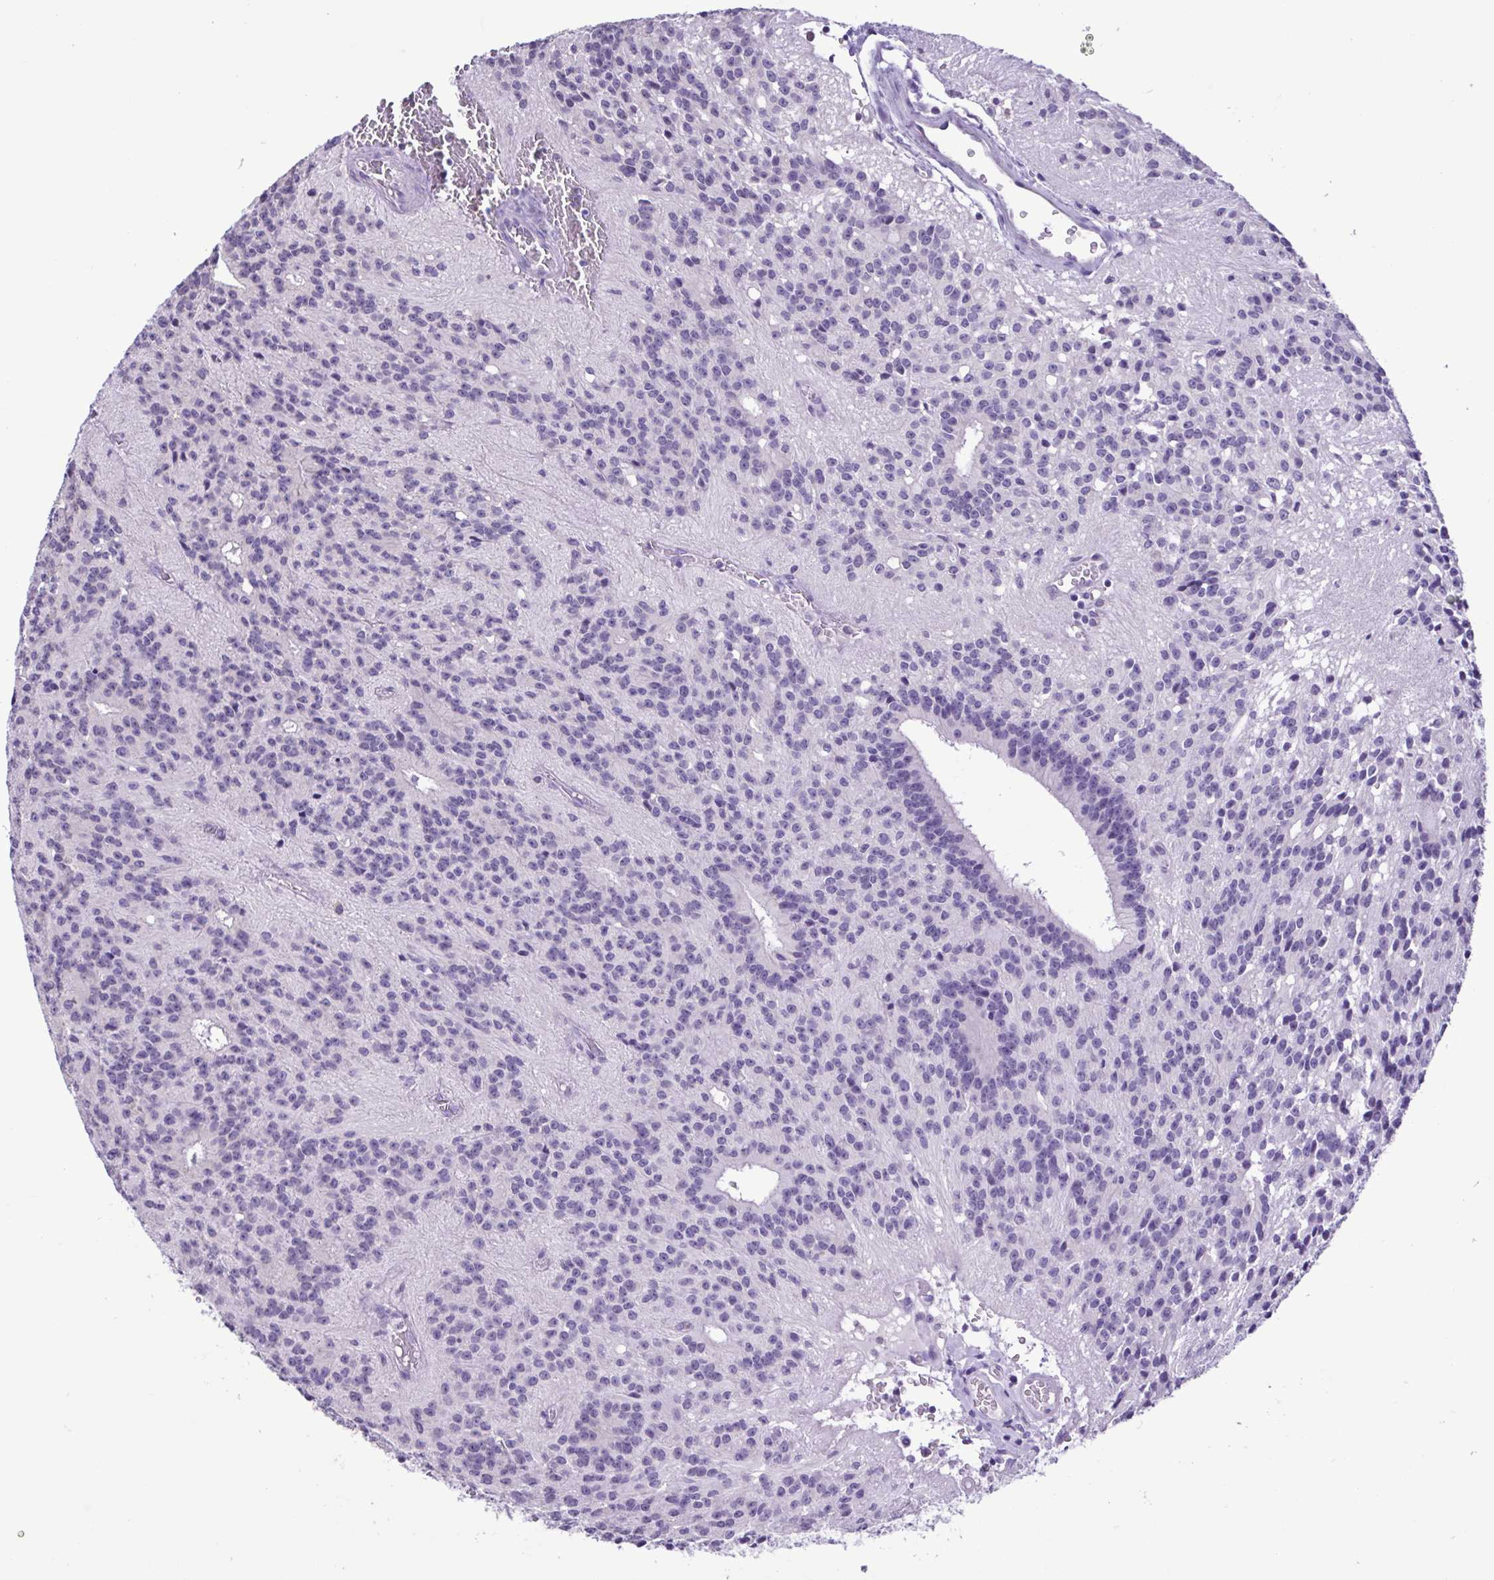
{"staining": {"intensity": "negative", "quantity": "none", "location": "none"}, "tissue": "glioma", "cell_type": "Tumor cells", "image_type": "cancer", "snomed": [{"axis": "morphology", "description": "Glioma, malignant, Low grade"}, {"axis": "topography", "description": "Brain"}], "caption": "The photomicrograph exhibits no significant expression in tumor cells of malignant glioma (low-grade).", "gene": "CBY2", "patient": {"sex": "male", "age": 31}}